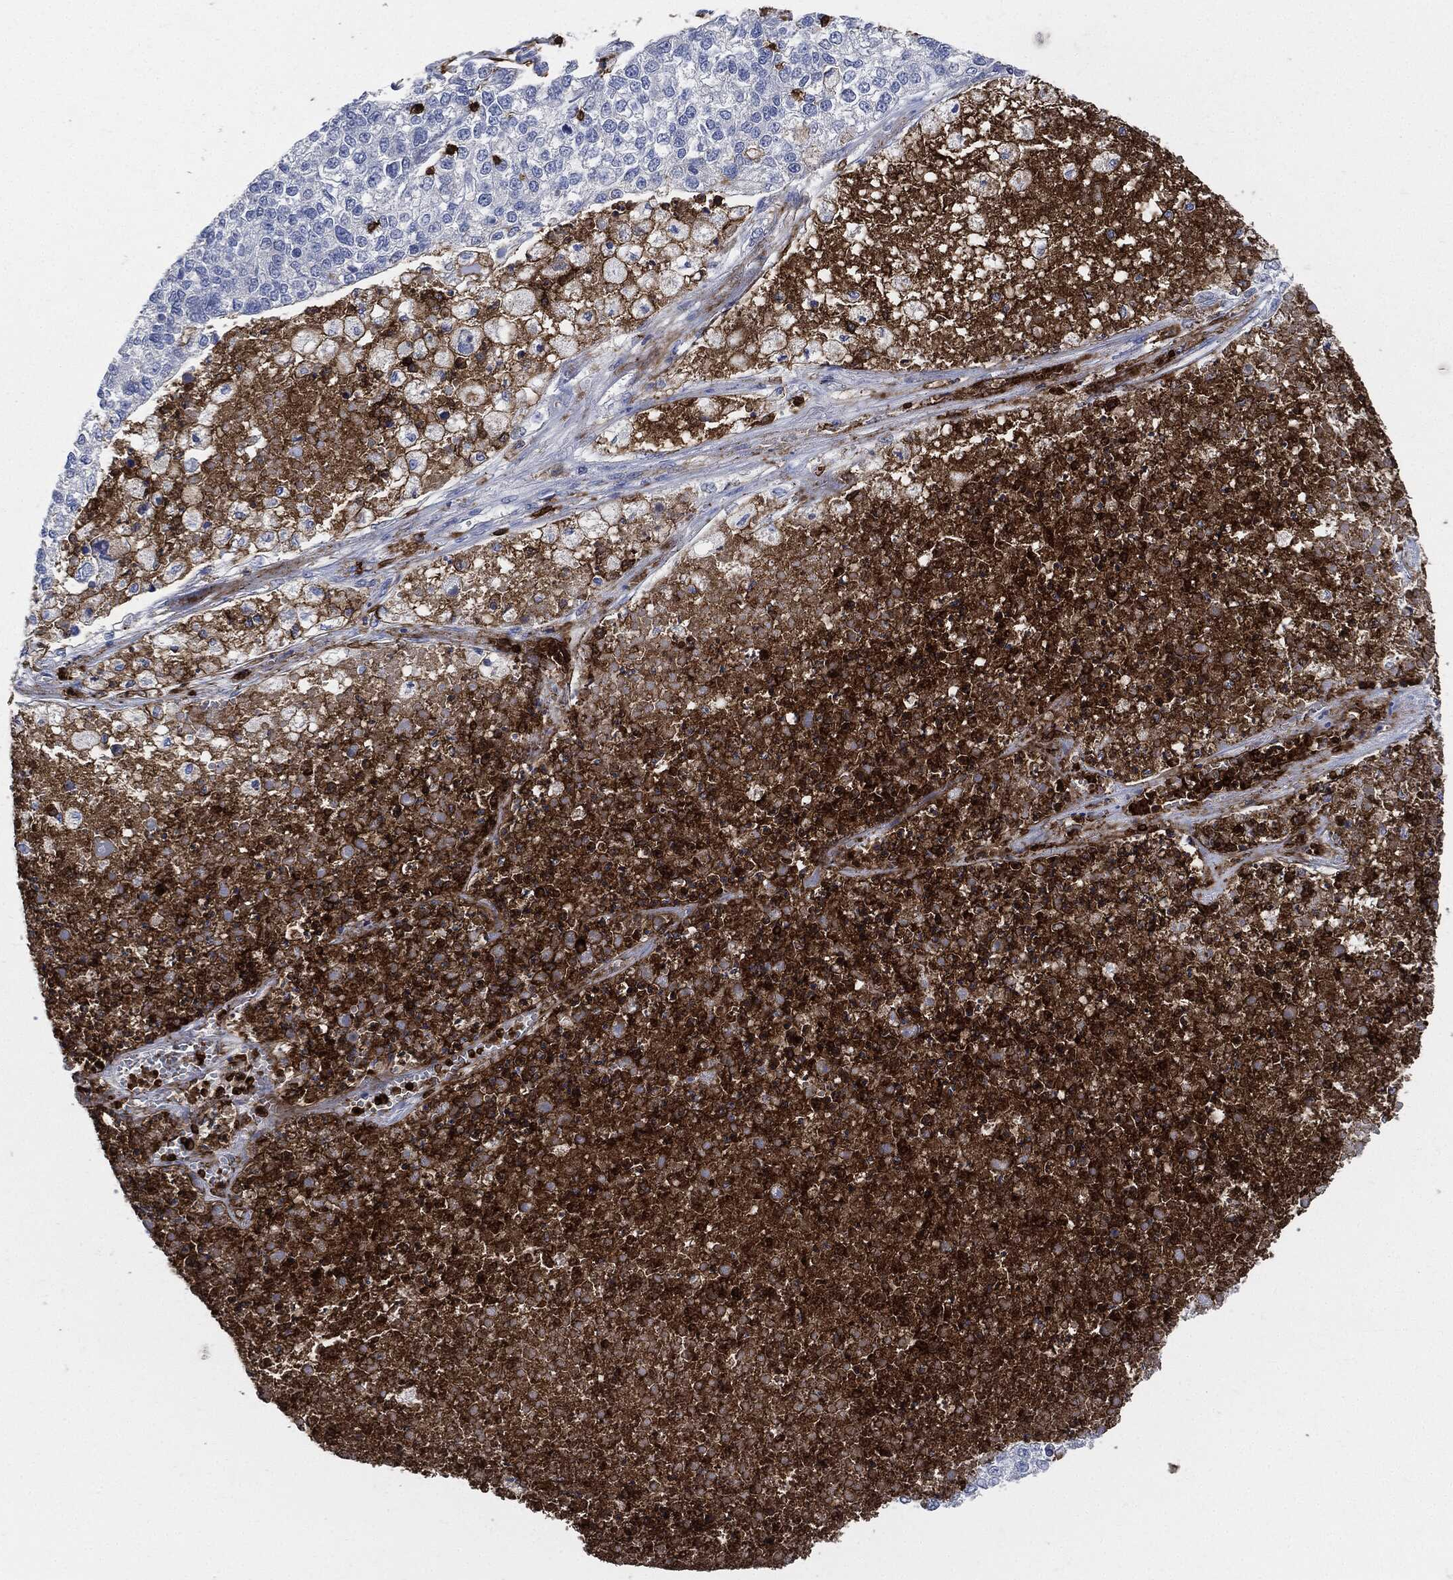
{"staining": {"intensity": "negative", "quantity": "none", "location": "none"}, "tissue": "lung cancer", "cell_type": "Tumor cells", "image_type": "cancer", "snomed": [{"axis": "morphology", "description": "Adenocarcinoma, NOS"}, {"axis": "topography", "description": "Lung"}], "caption": "Photomicrograph shows no significant protein expression in tumor cells of lung cancer (adenocarcinoma). (Brightfield microscopy of DAB (3,3'-diaminobenzidine) IHC at high magnification).", "gene": "PTPRC", "patient": {"sex": "male", "age": 49}}